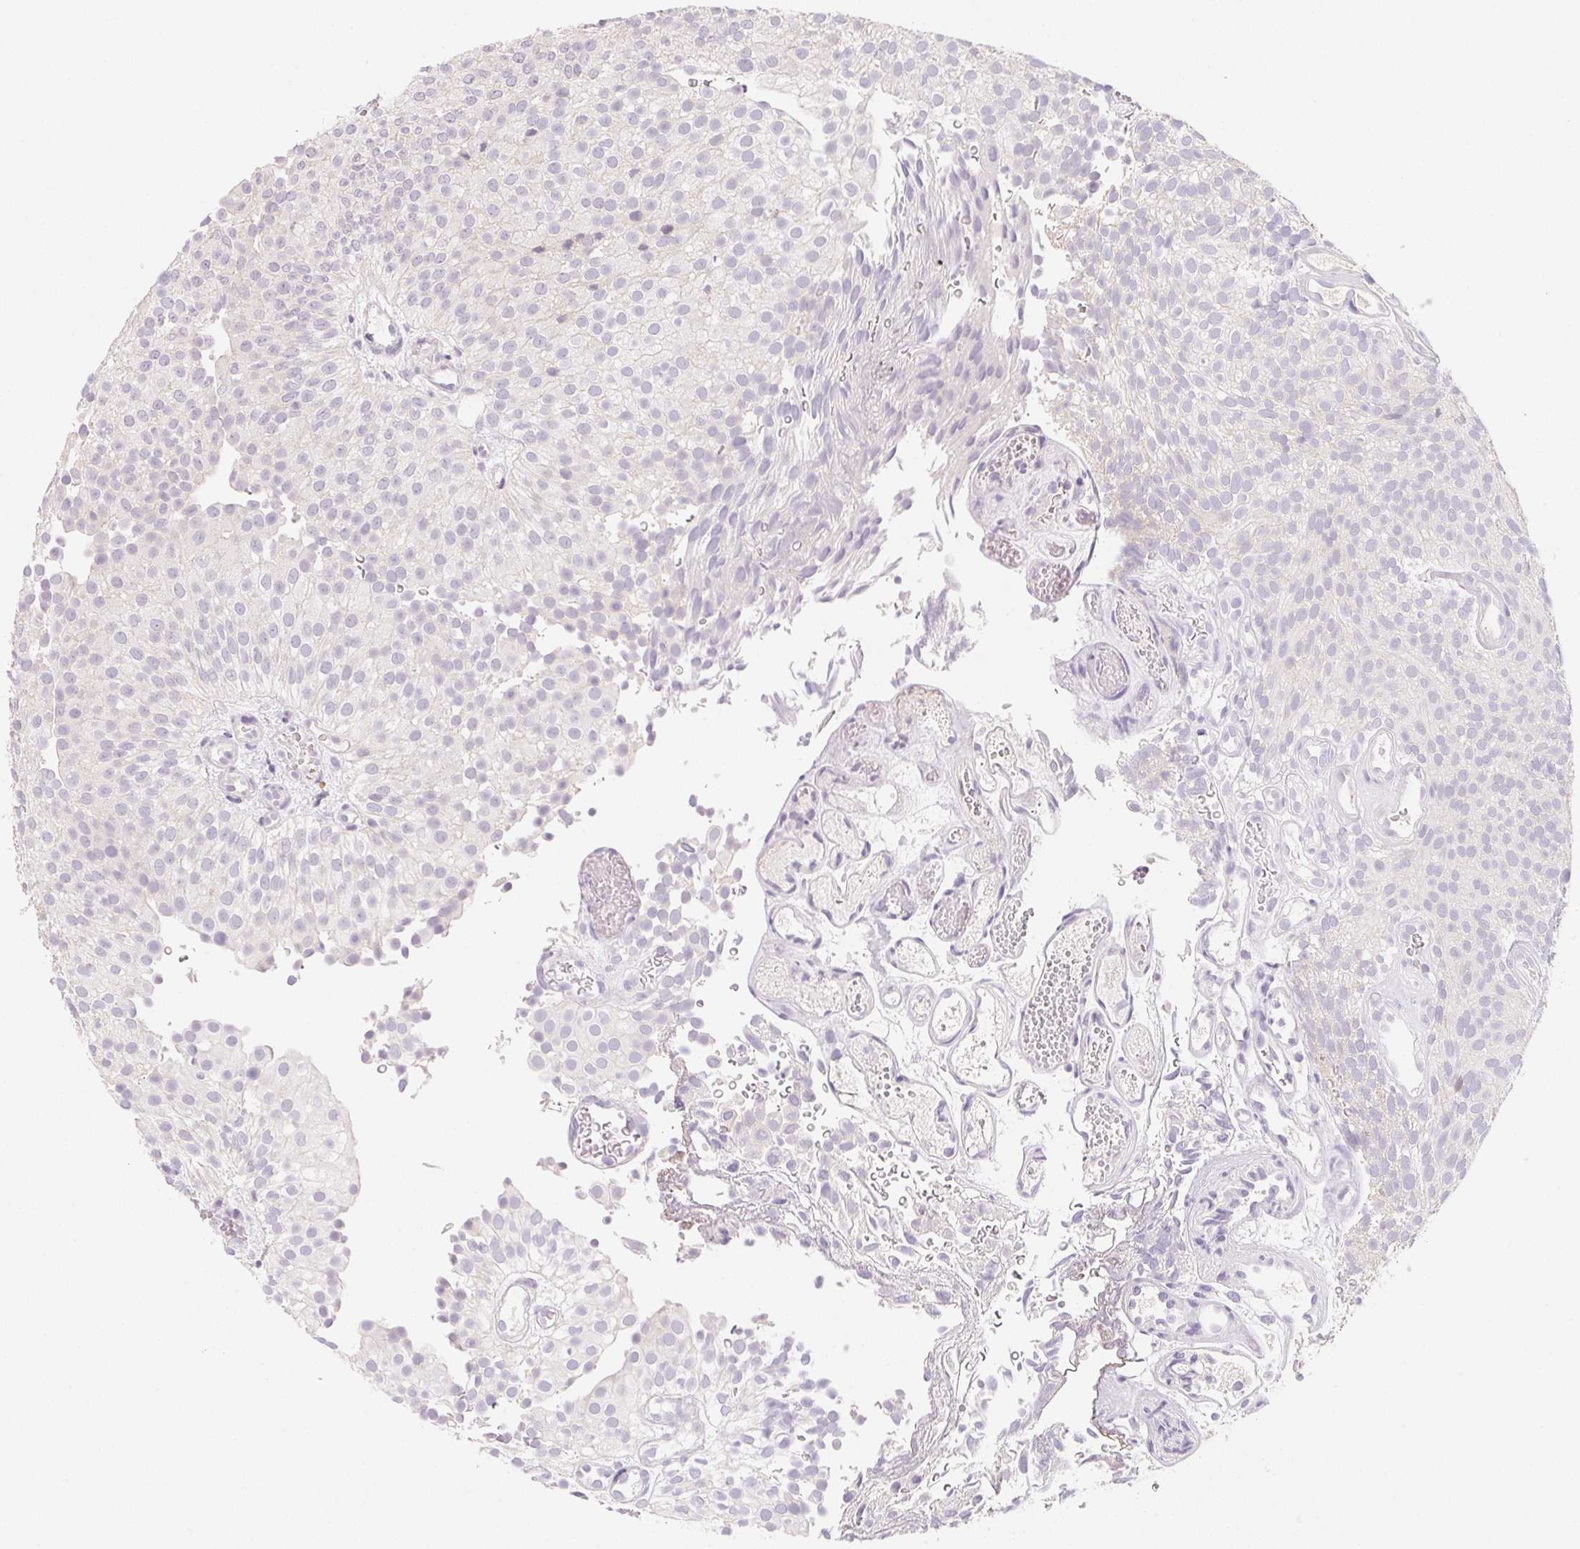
{"staining": {"intensity": "negative", "quantity": "none", "location": "none"}, "tissue": "urothelial cancer", "cell_type": "Tumor cells", "image_type": "cancer", "snomed": [{"axis": "morphology", "description": "Urothelial carcinoma, Low grade"}, {"axis": "topography", "description": "Urinary bladder"}], "caption": "The micrograph reveals no staining of tumor cells in urothelial carcinoma (low-grade).", "gene": "MCOLN3", "patient": {"sex": "male", "age": 78}}